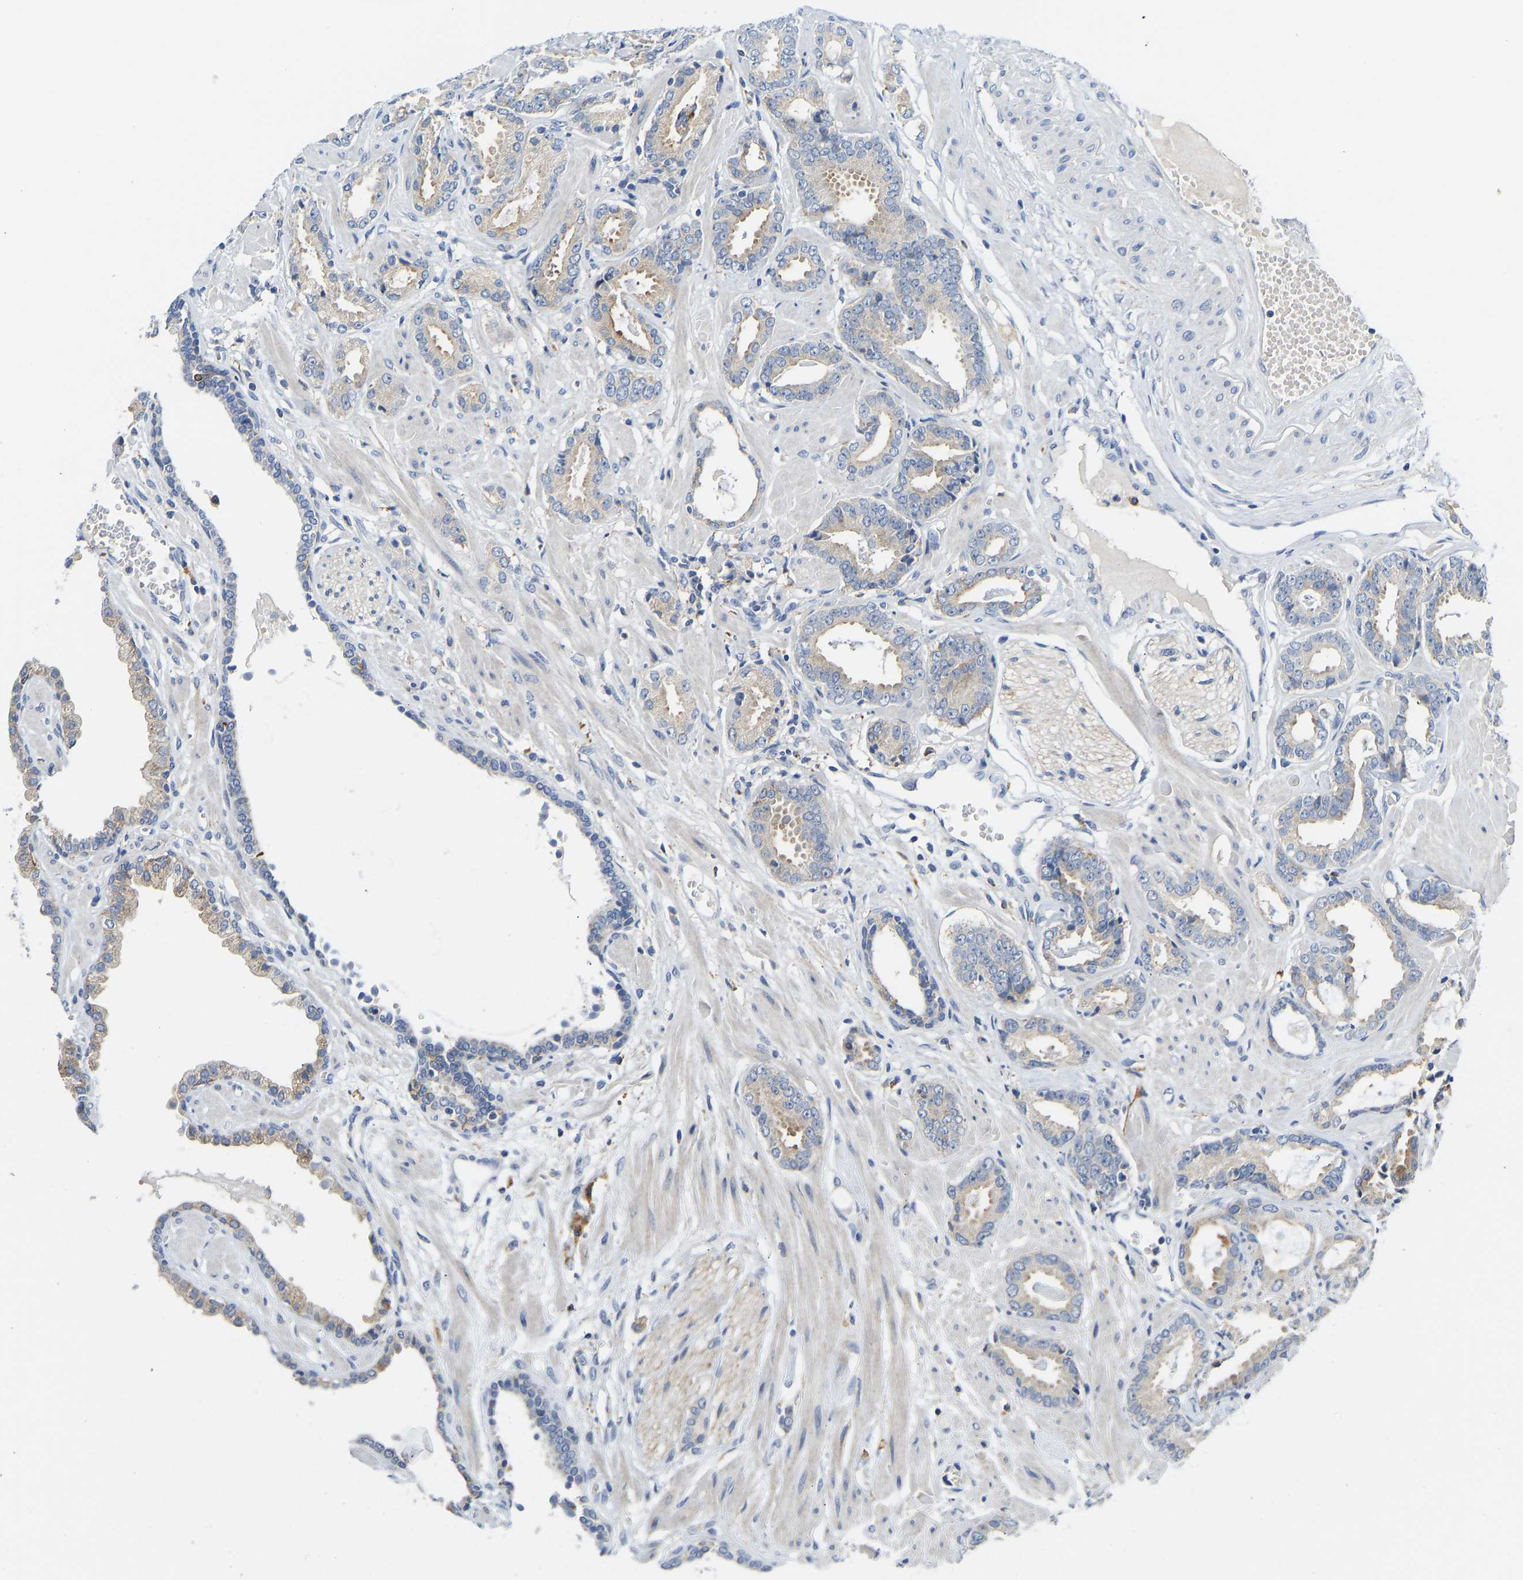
{"staining": {"intensity": "weak", "quantity": "25%-75%", "location": "cytoplasmic/membranous"}, "tissue": "prostate cancer", "cell_type": "Tumor cells", "image_type": "cancer", "snomed": [{"axis": "morphology", "description": "Adenocarcinoma, Low grade"}, {"axis": "topography", "description": "Prostate"}], "caption": "Prostate cancer (low-grade adenocarcinoma) stained with DAB immunohistochemistry (IHC) exhibits low levels of weak cytoplasmic/membranous staining in about 25%-75% of tumor cells.", "gene": "ATP6V1E1", "patient": {"sex": "male", "age": 53}}